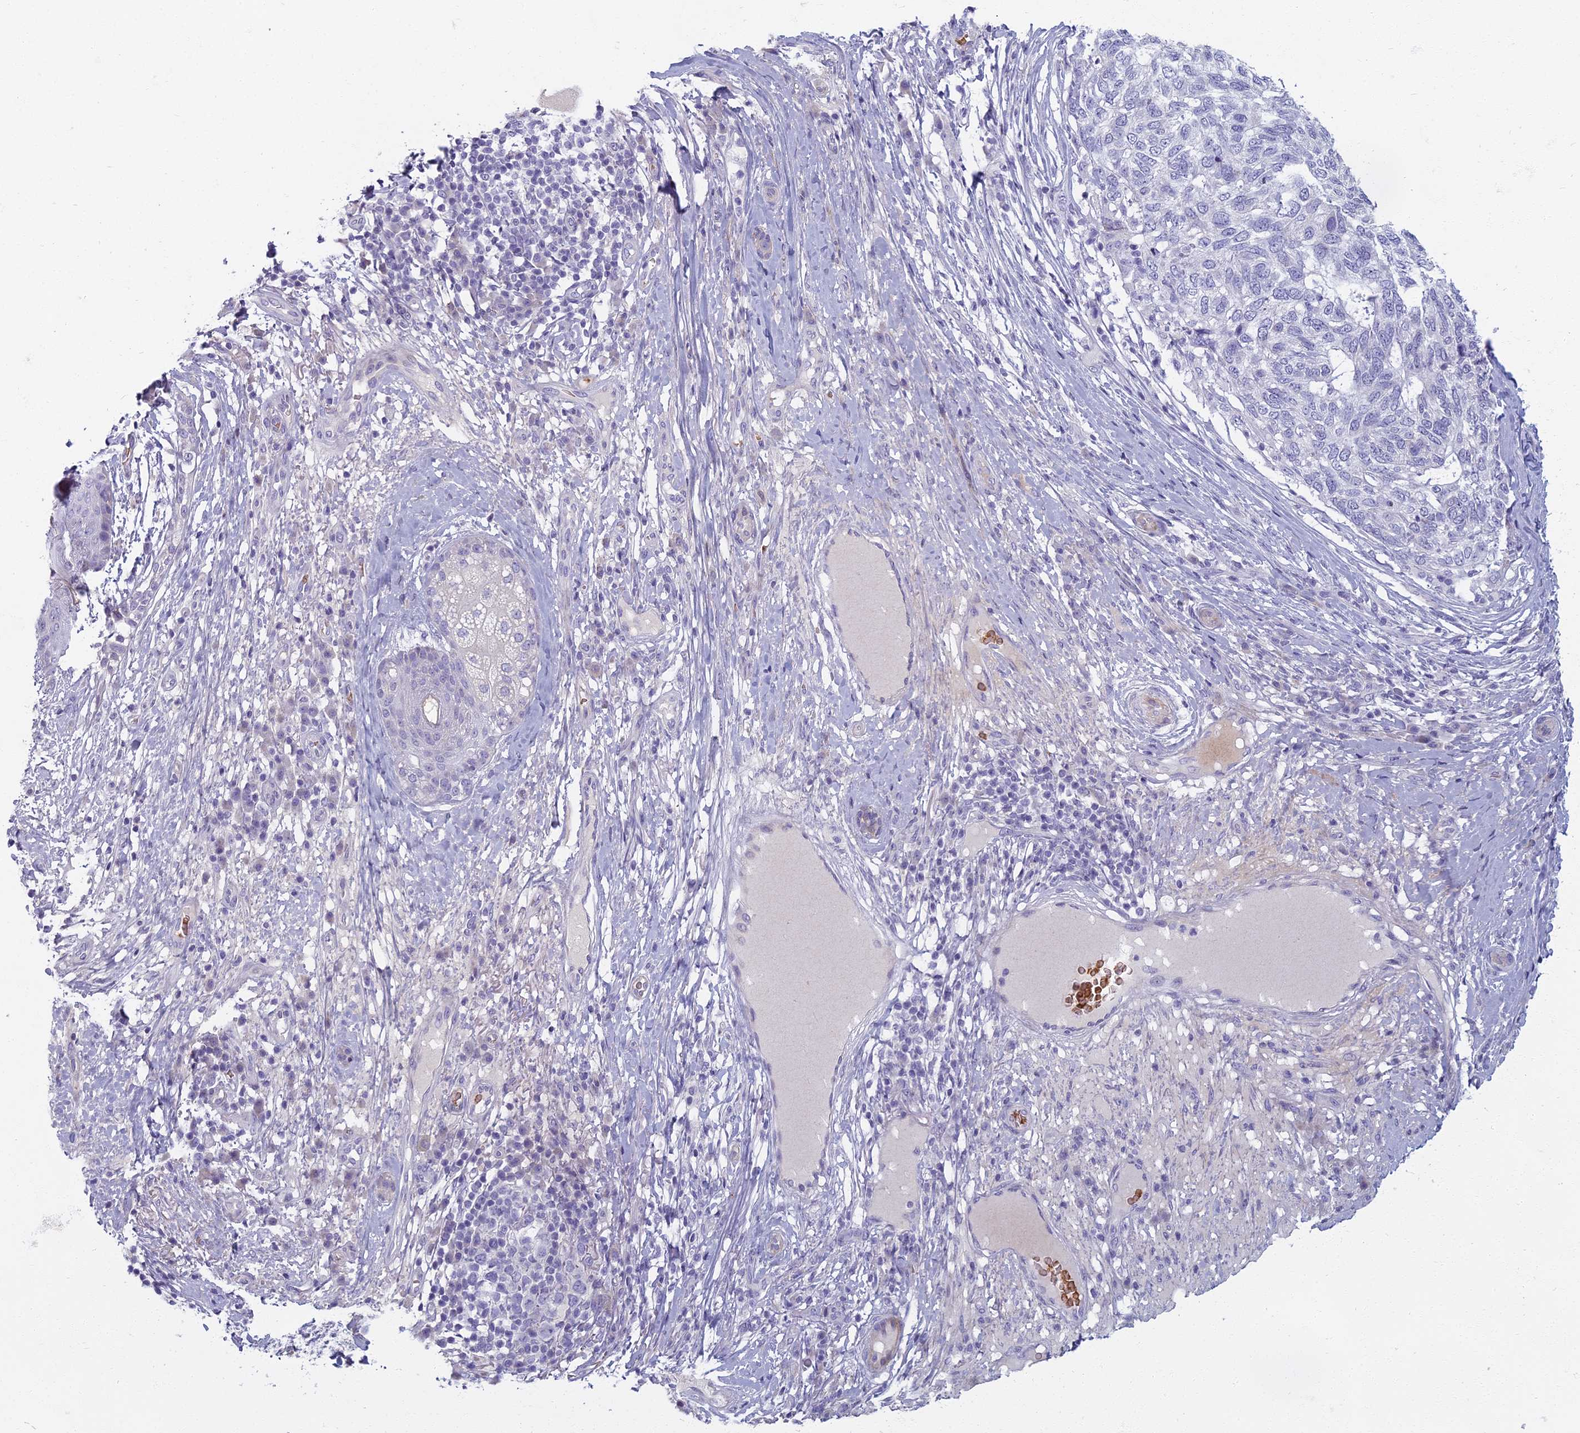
{"staining": {"intensity": "negative", "quantity": "none", "location": "none"}, "tissue": "skin cancer", "cell_type": "Tumor cells", "image_type": "cancer", "snomed": [{"axis": "morphology", "description": "Basal cell carcinoma"}, {"axis": "topography", "description": "Skin"}], "caption": "Protein analysis of basal cell carcinoma (skin) demonstrates no significant expression in tumor cells.", "gene": "ARL15", "patient": {"sex": "female", "age": 65}}